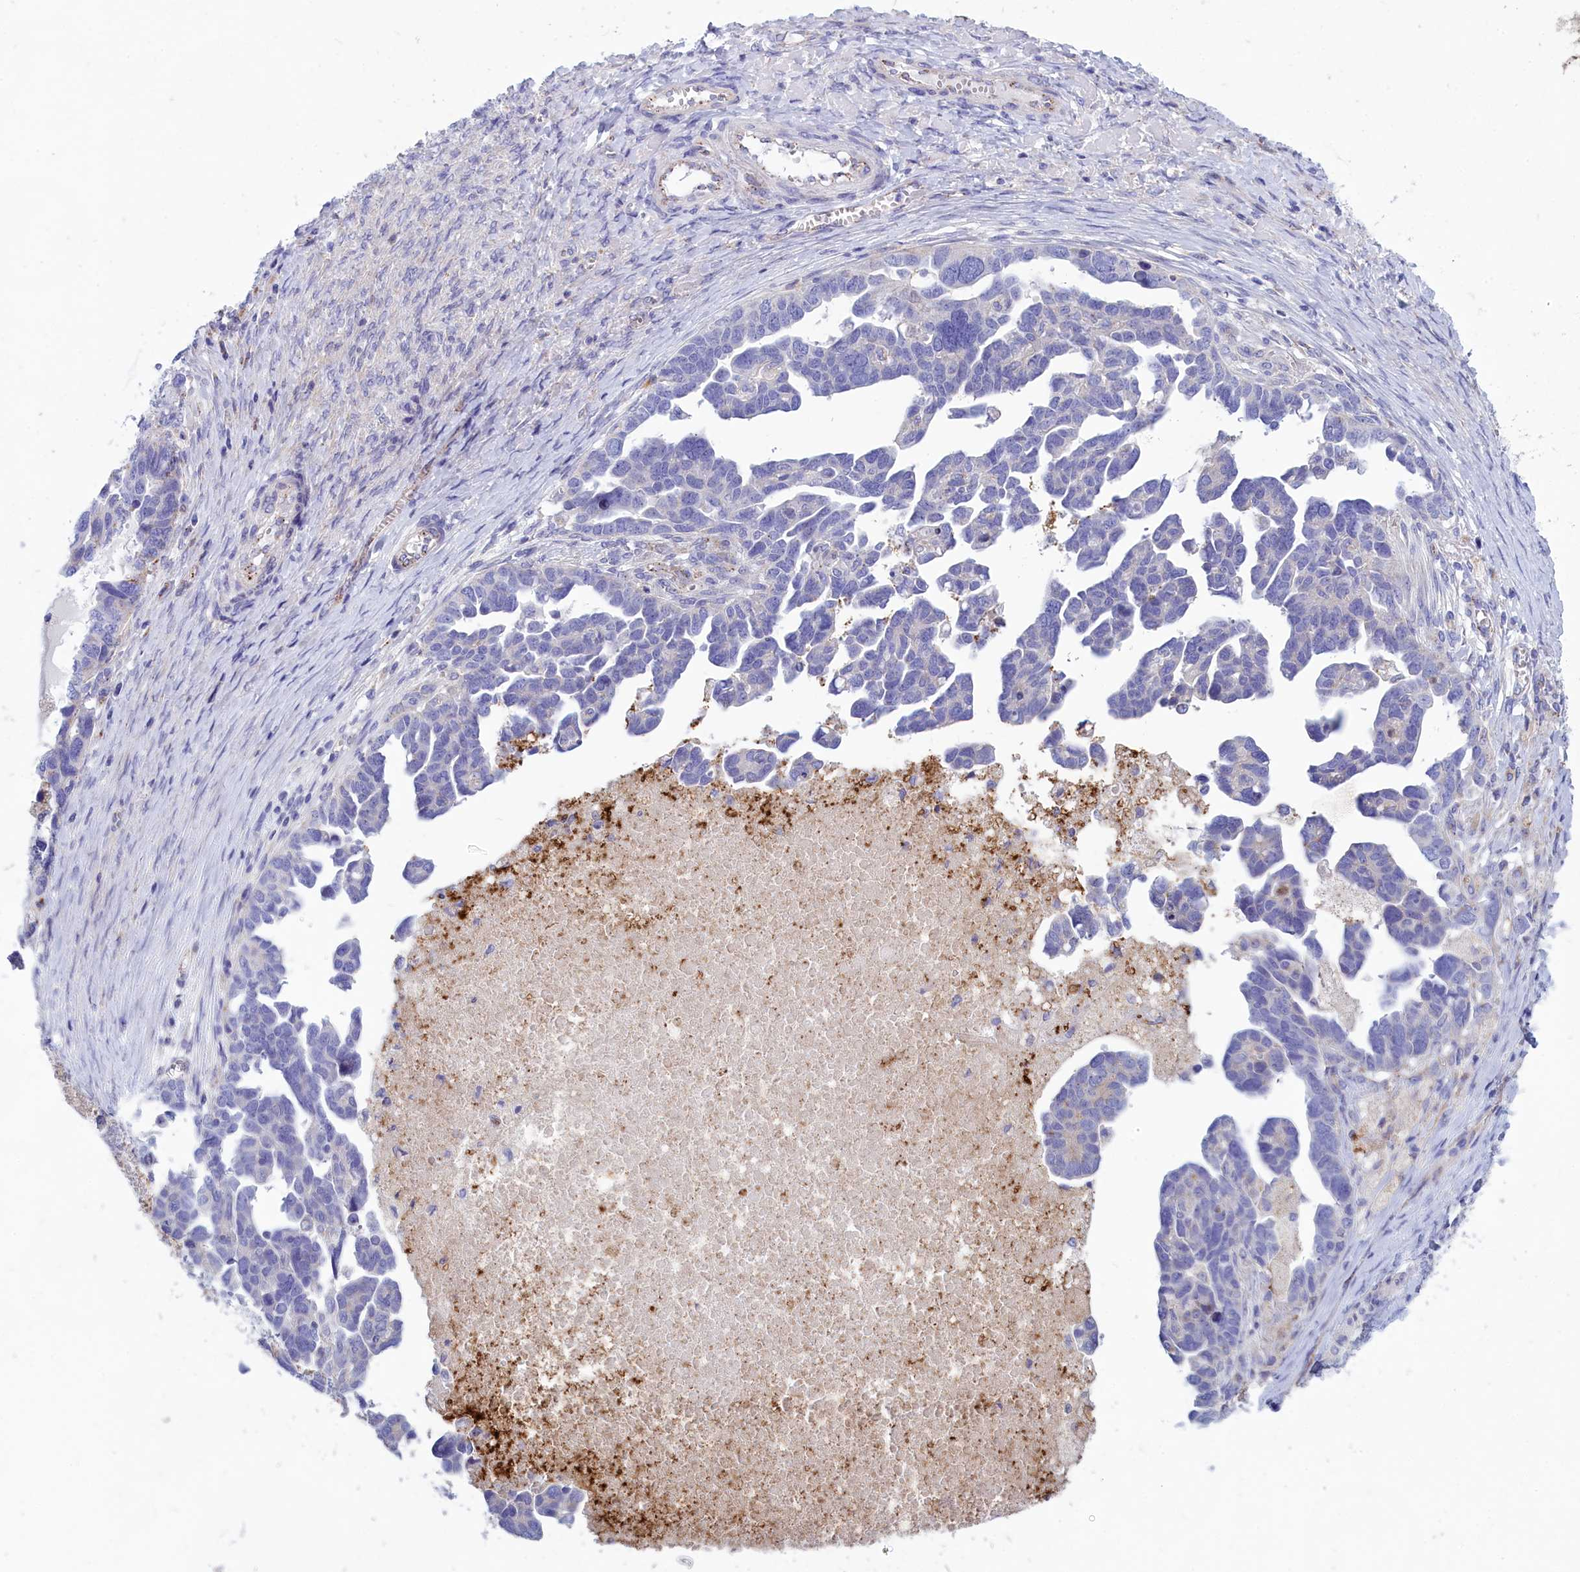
{"staining": {"intensity": "negative", "quantity": "none", "location": "none"}, "tissue": "ovarian cancer", "cell_type": "Tumor cells", "image_type": "cancer", "snomed": [{"axis": "morphology", "description": "Cystadenocarcinoma, serous, NOS"}, {"axis": "topography", "description": "Ovary"}], "caption": "Serous cystadenocarcinoma (ovarian) was stained to show a protein in brown. There is no significant expression in tumor cells.", "gene": "WDR6", "patient": {"sex": "female", "age": 54}}